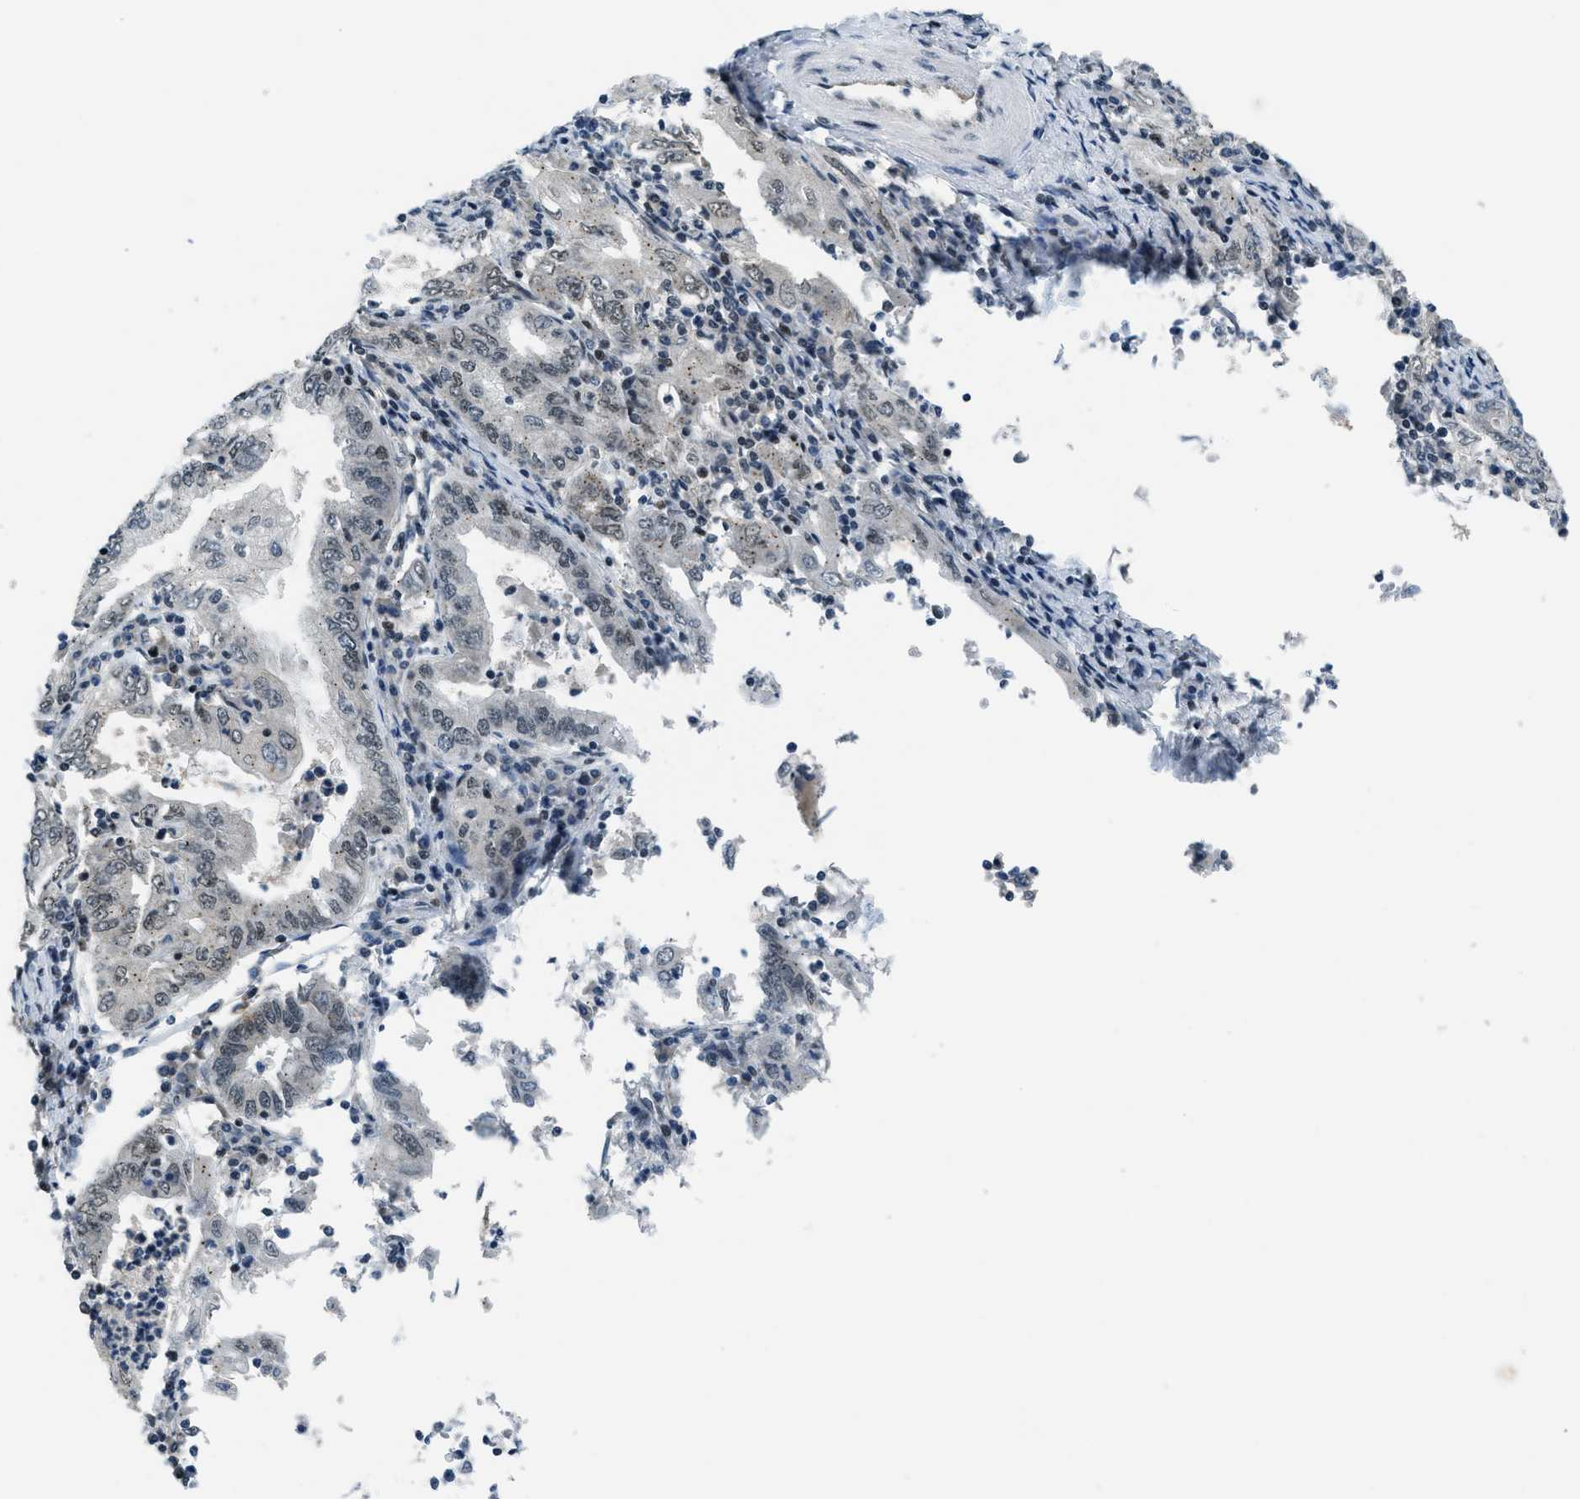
{"staining": {"intensity": "negative", "quantity": "none", "location": "none"}, "tissue": "stomach cancer", "cell_type": "Tumor cells", "image_type": "cancer", "snomed": [{"axis": "morphology", "description": "Normal tissue, NOS"}, {"axis": "morphology", "description": "Adenocarcinoma, NOS"}, {"axis": "topography", "description": "Esophagus"}, {"axis": "topography", "description": "Stomach, upper"}, {"axis": "topography", "description": "Peripheral nerve tissue"}], "caption": "Immunohistochemistry (IHC) image of neoplastic tissue: human stomach adenocarcinoma stained with DAB (3,3'-diaminobenzidine) reveals no significant protein positivity in tumor cells.", "gene": "KLF6", "patient": {"sex": "male", "age": 62}}